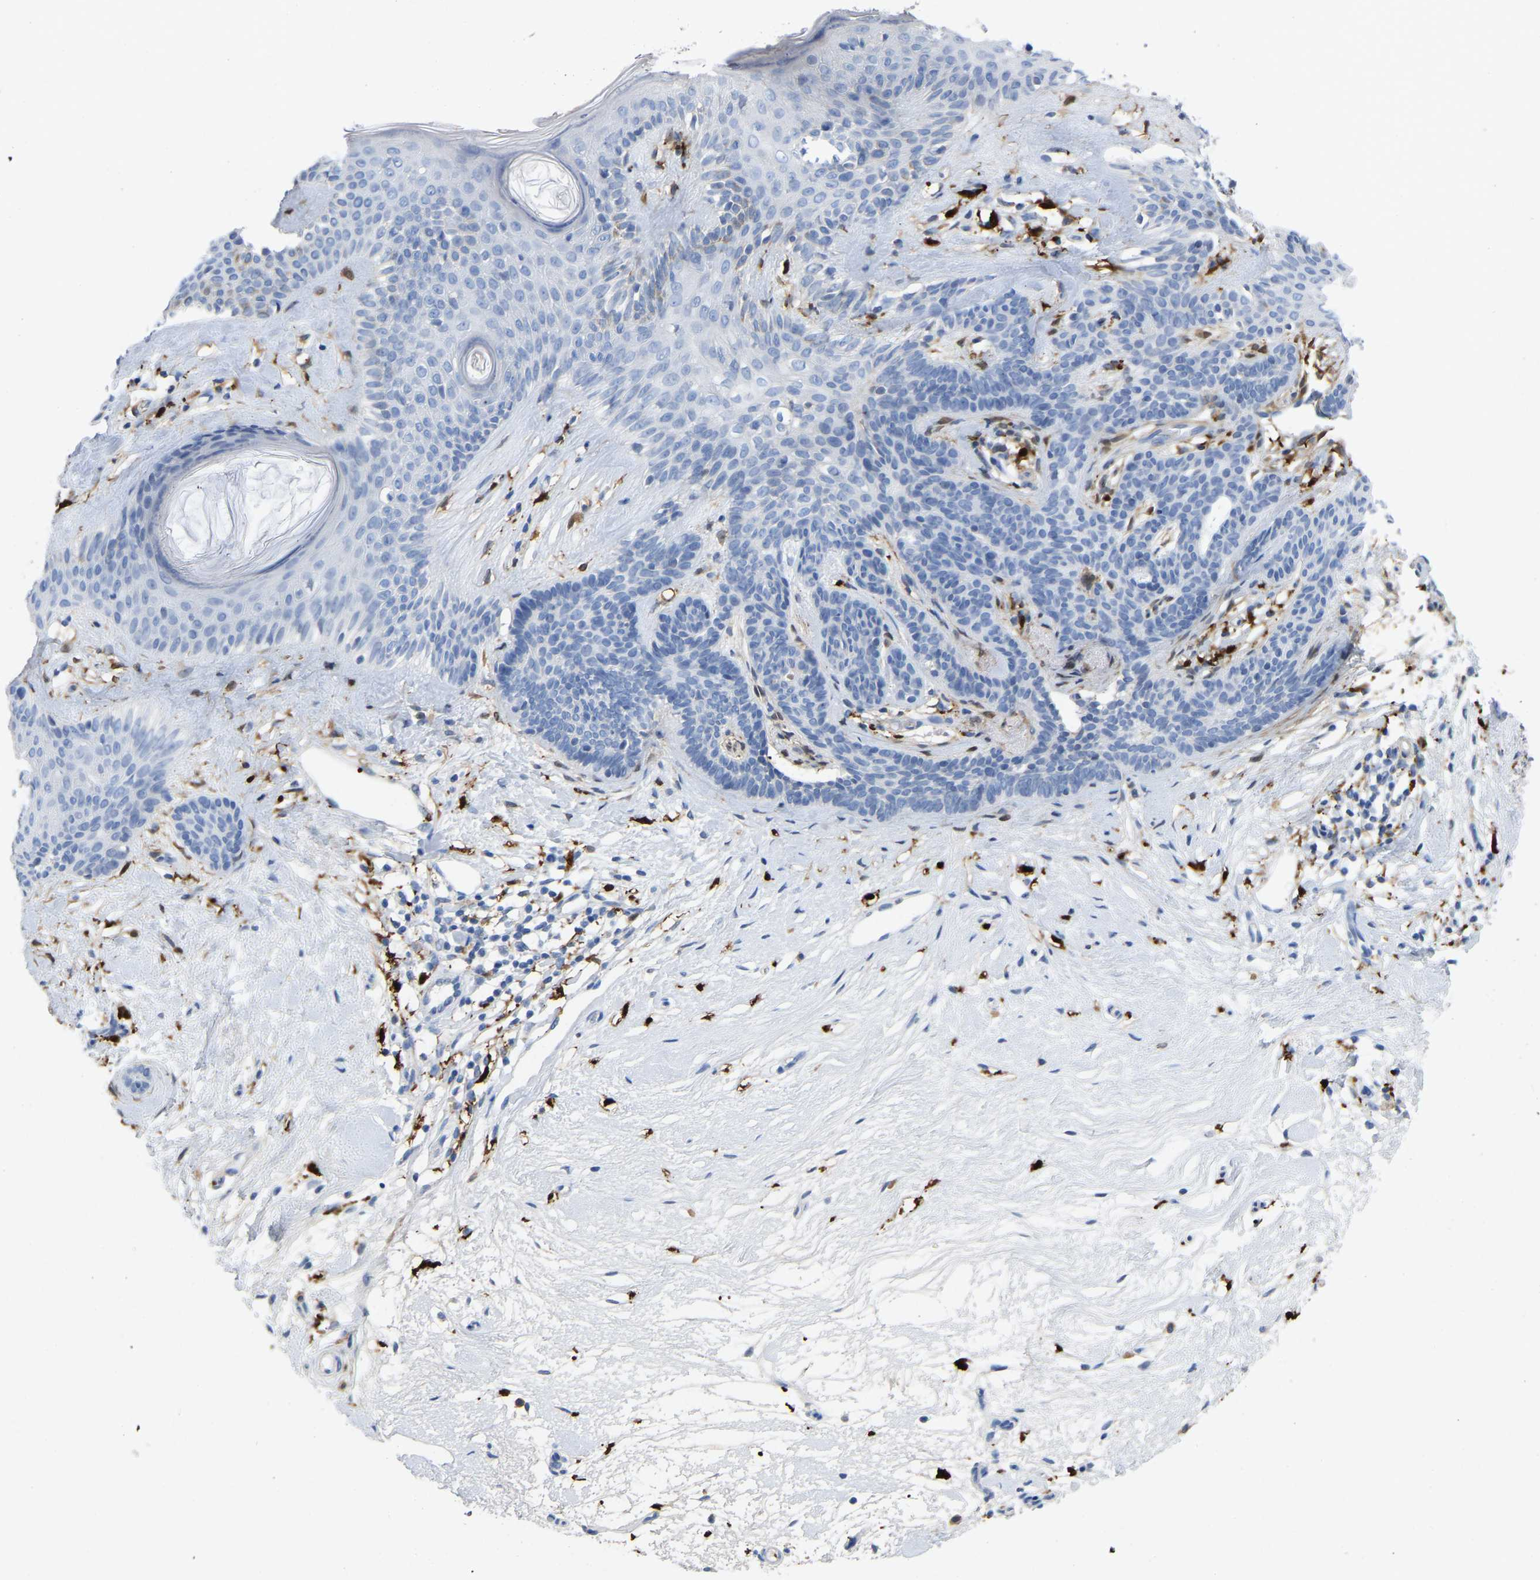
{"staining": {"intensity": "negative", "quantity": "none", "location": "none"}, "tissue": "skin cancer", "cell_type": "Tumor cells", "image_type": "cancer", "snomed": [{"axis": "morphology", "description": "Developmental malformation"}, {"axis": "morphology", "description": "Basal cell carcinoma"}, {"axis": "topography", "description": "Skin"}], "caption": "The immunohistochemistry photomicrograph has no significant staining in tumor cells of basal cell carcinoma (skin) tissue.", "gene": "ULBP2", "patient": {"sex": "female", "age": 62}}